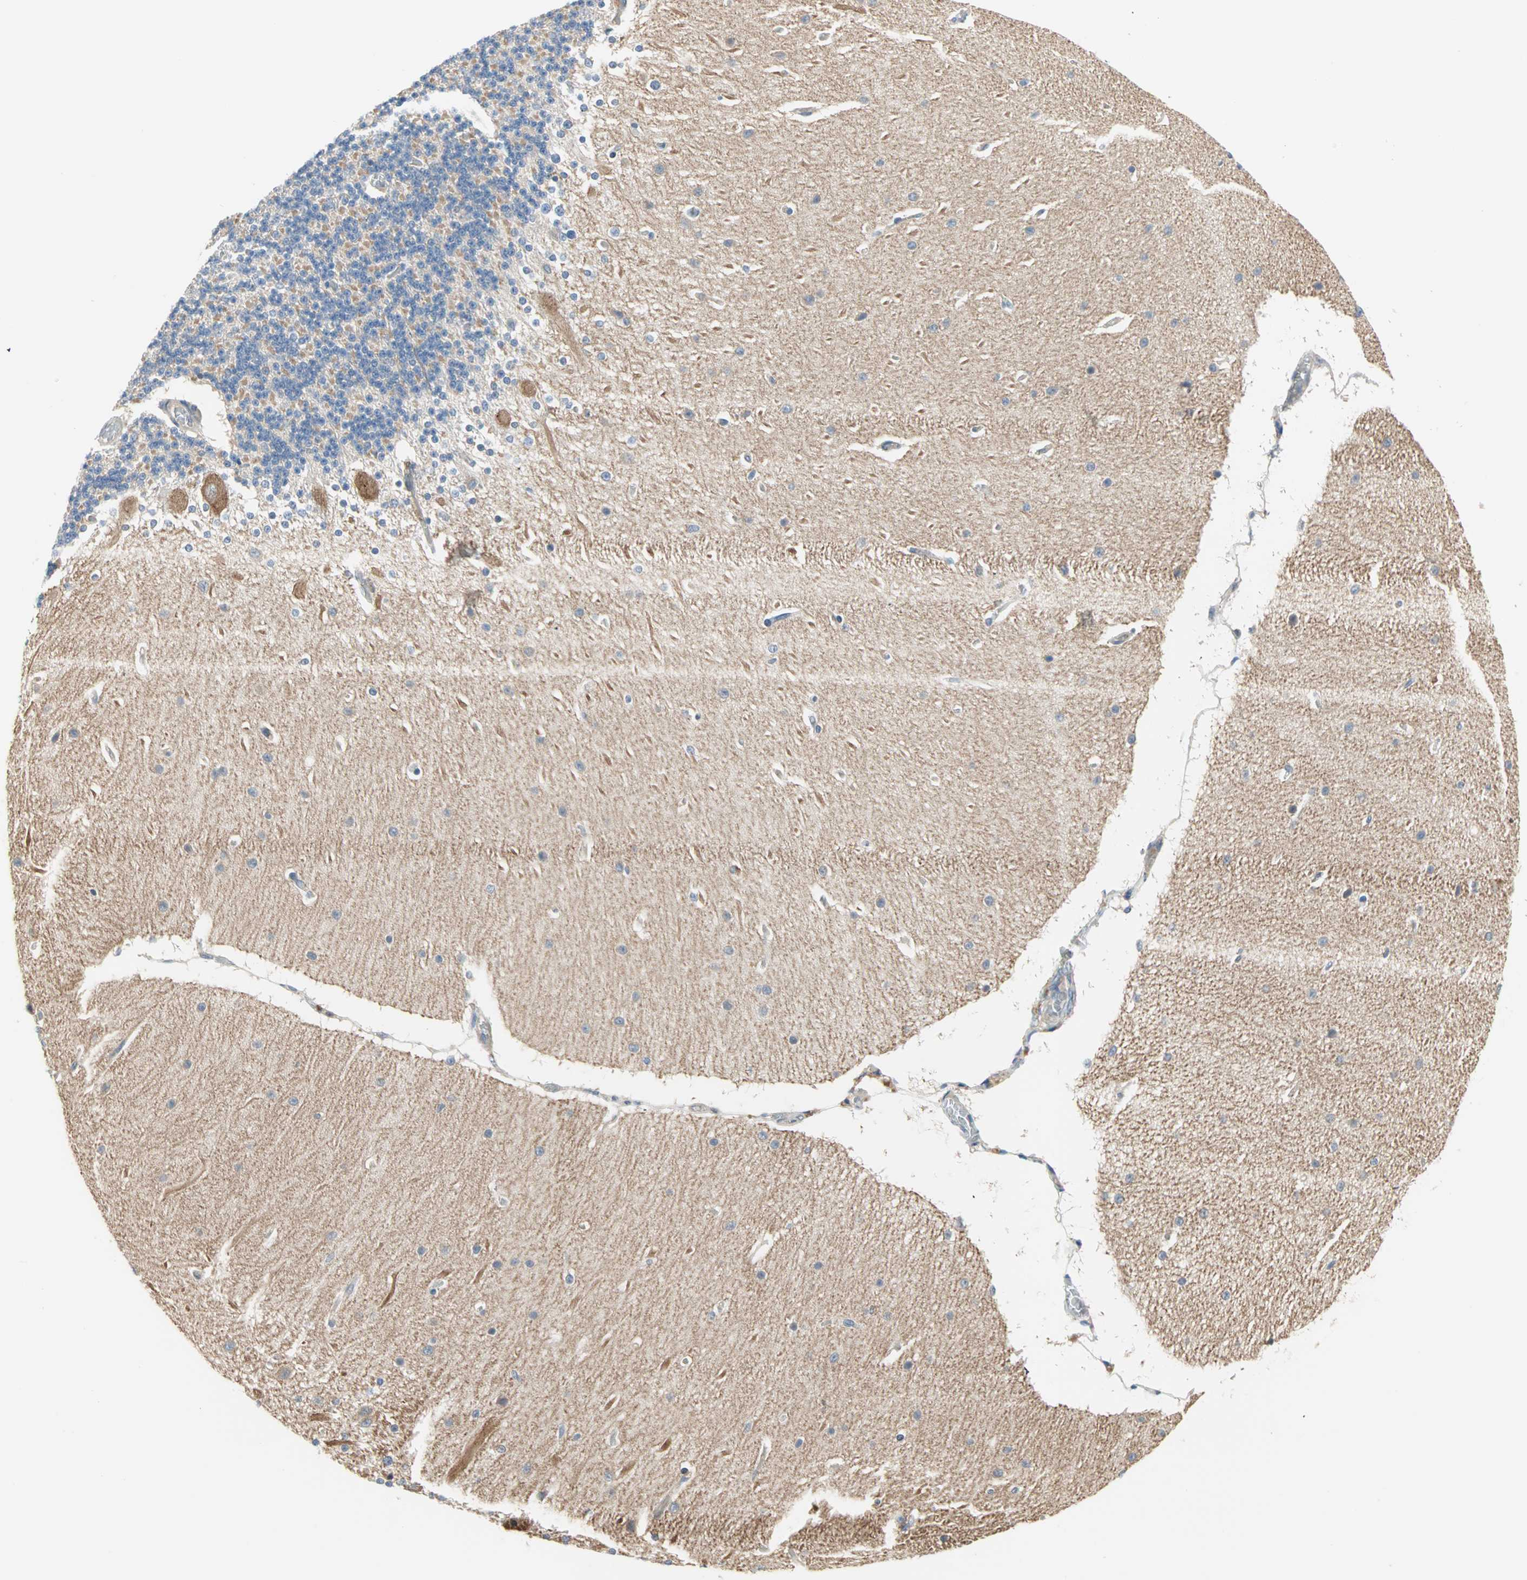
{"staining": {"intensity": "negative", "quantity": "none", "location": "none"}, "tissue": "cerebellum", "cell_type": "Cells in granular layer", "image_type": "normal", "snomed": [{"axis": "morphology", "description": "Normal tissue, NOS"}, {"axis": "topography", "description": "Cerebellum"}], "caption": "The micrograph displays no significant positivity in cells in granular layer of cerebellum.", "gene": "SAR1A", "patient": {"sex": "female", "age": 54}}